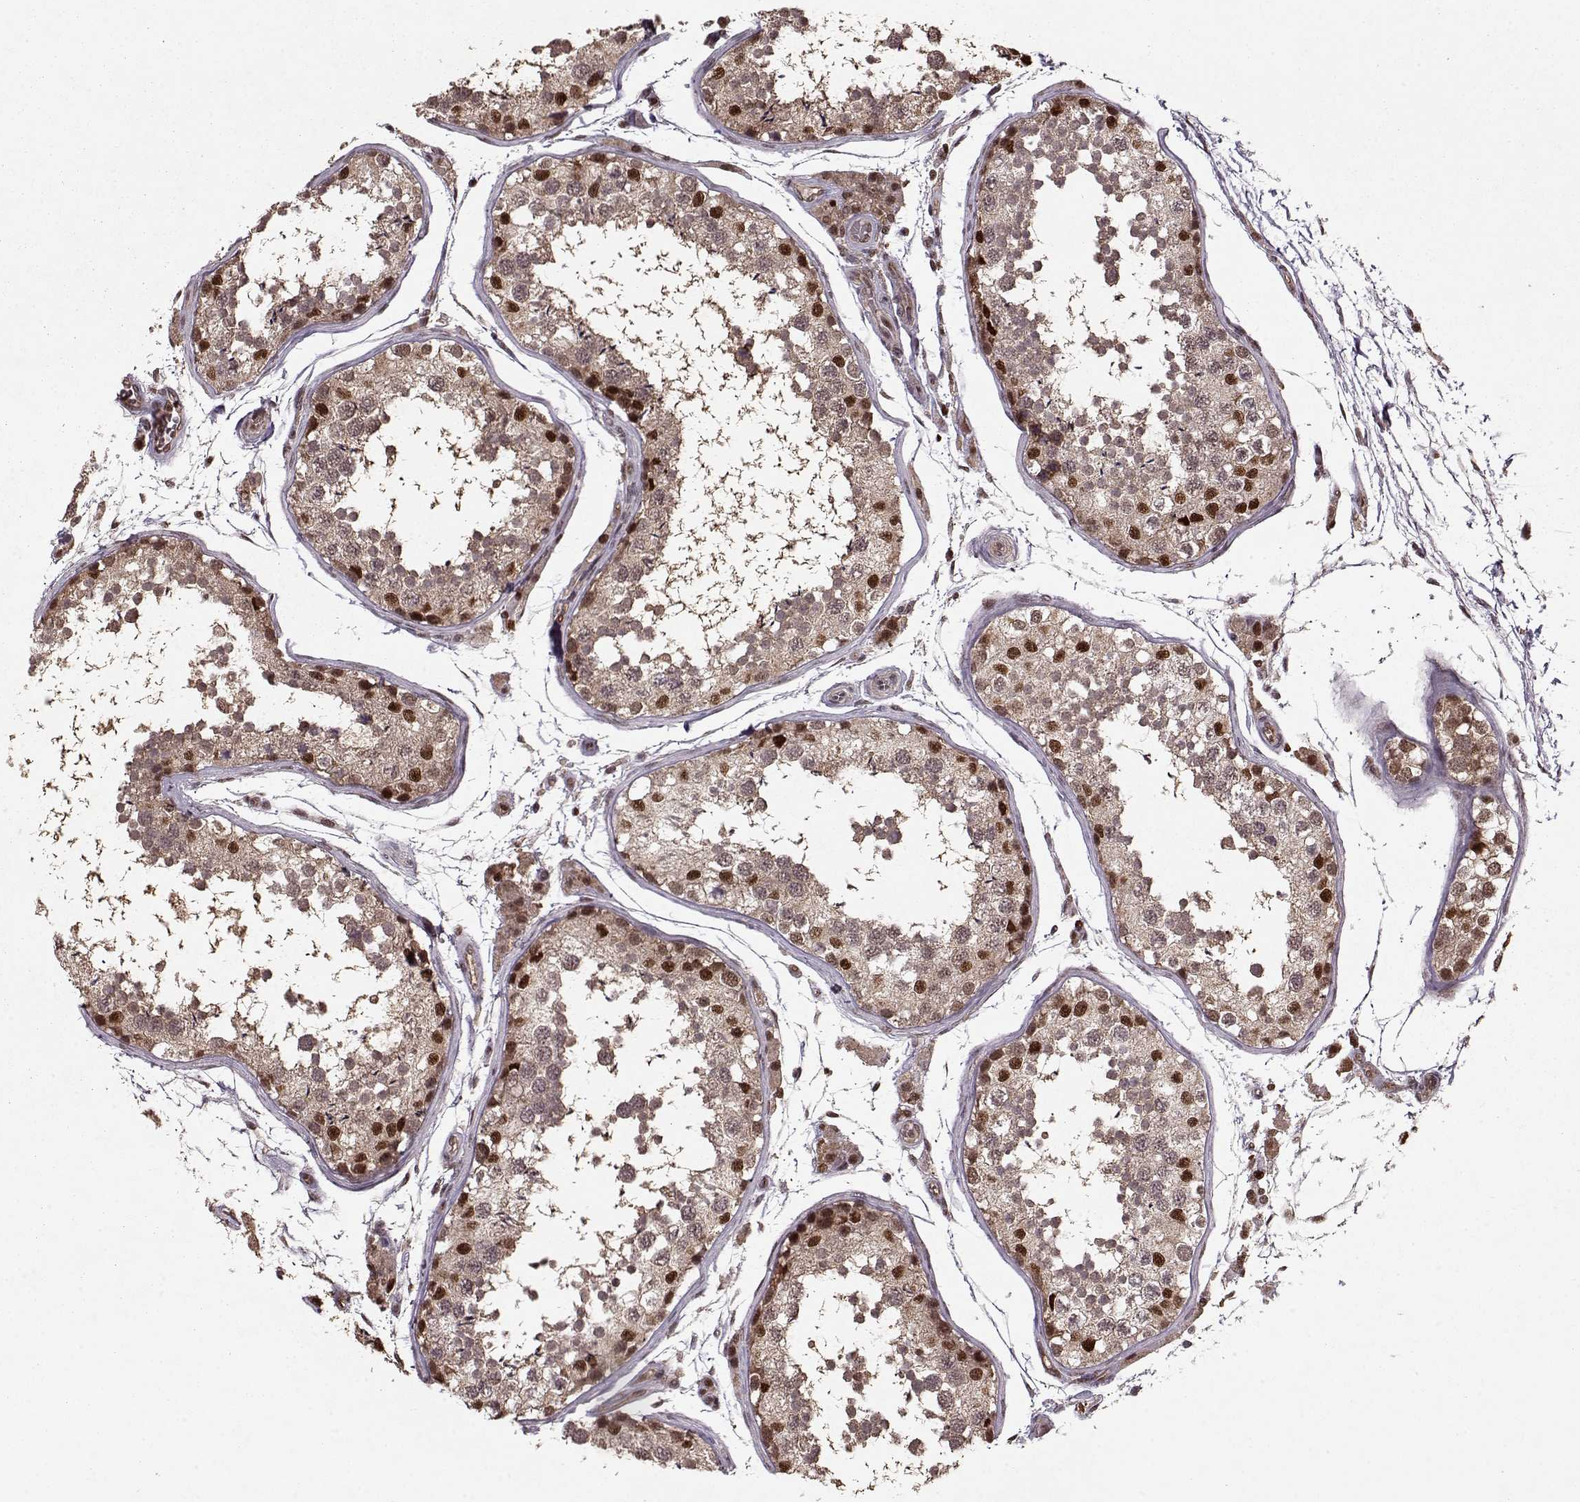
{"staining": {"intensity": "strong", "quantity": "25%-75%", "location": "nuclear"}, "tissue": "testis", "cell_type": "Cells in seminiferous ducts", "image_type": "normal", "snomed": [{"axis": "morphology", "description": "Normal tissue, NOS"}, {"axis": "topography", "description": "Testis"}], "caption": "Benign testis reveals strong nuclear positivity in approximately 25%-75% of cells in seminiferous ducts, visualized by immunohistochemistry. (Brightfield microscopy of DAB IHC at high magnification).", "gene": "PSMA7", "patient": {"sex": "male", "age": 29}}